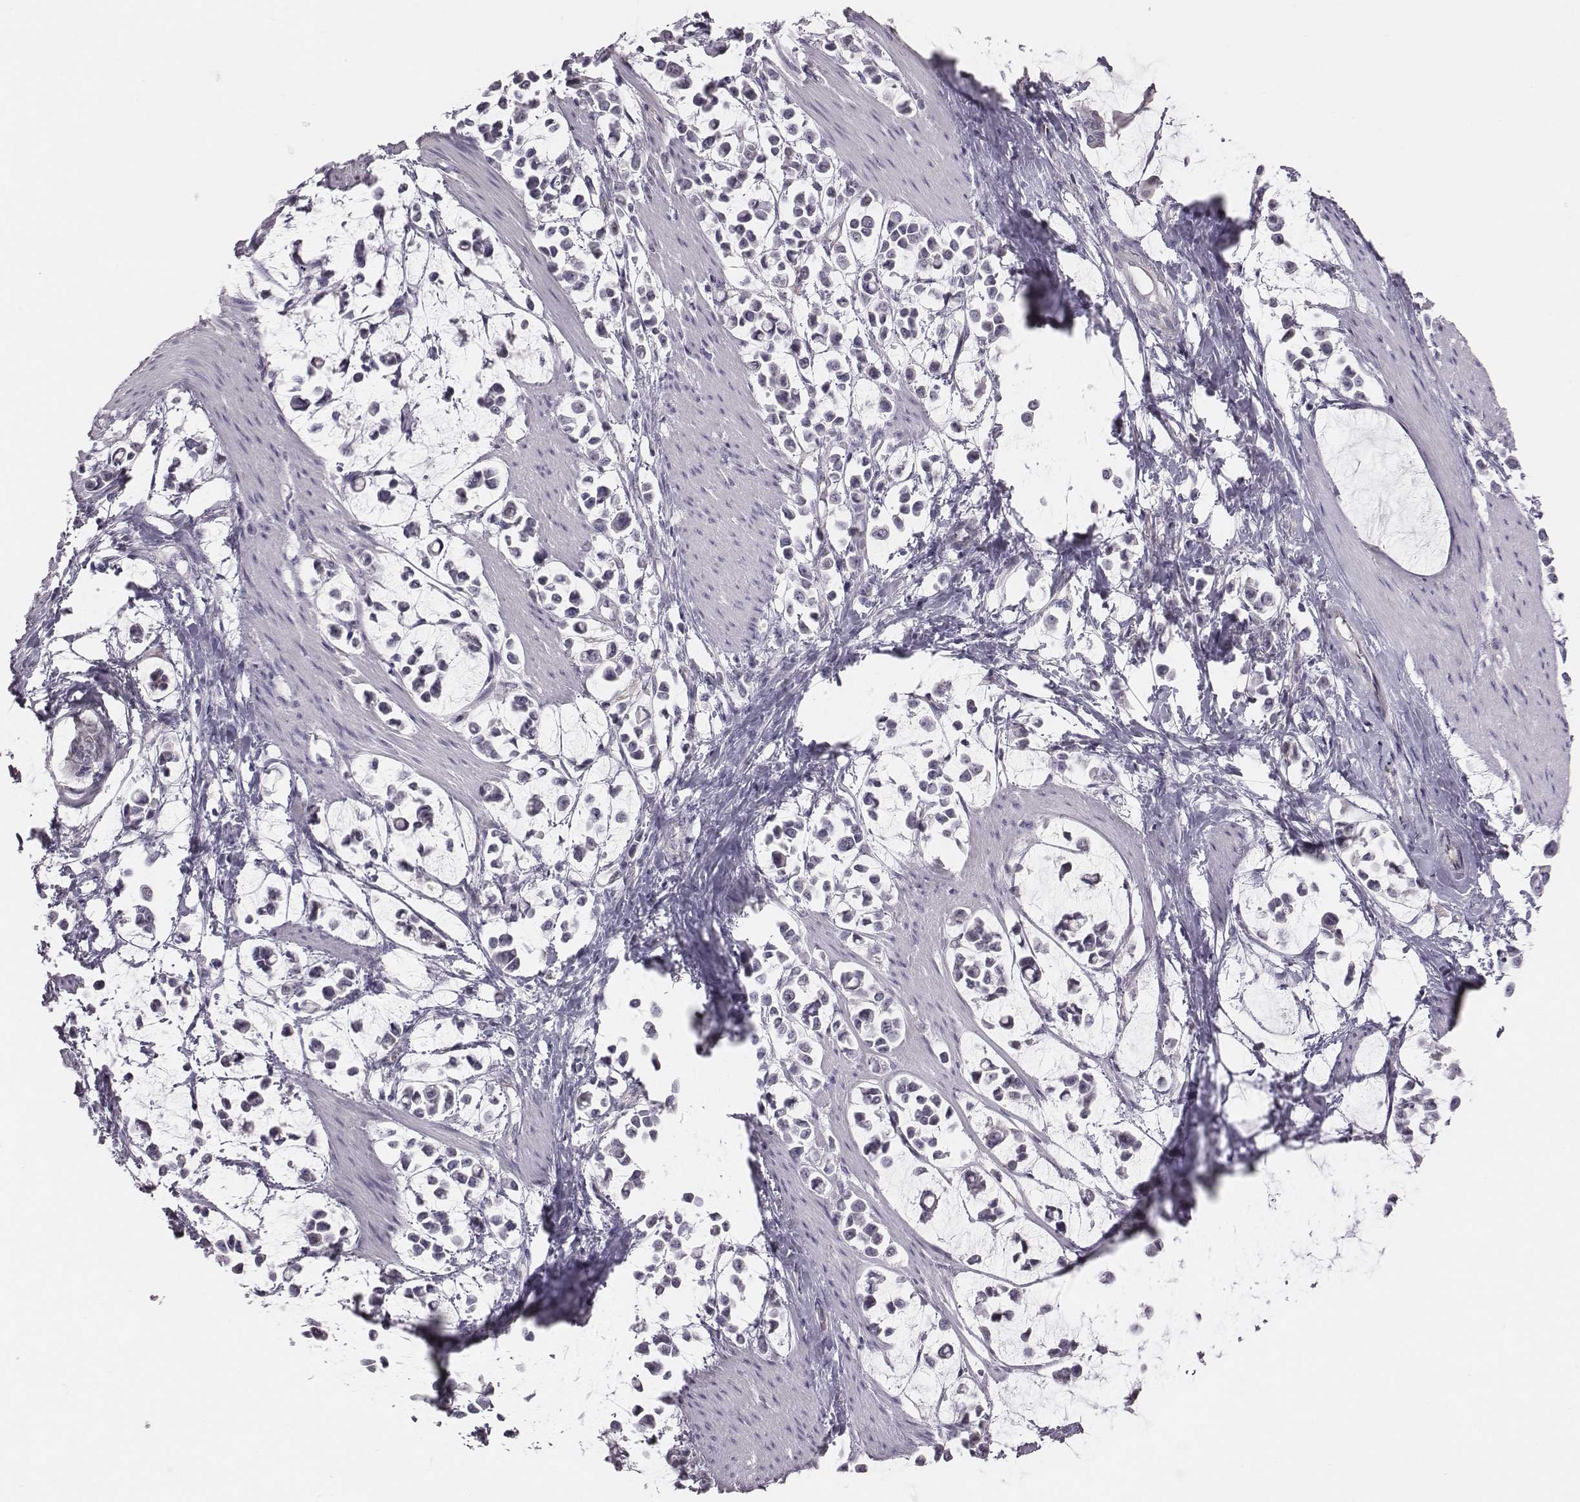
{"staining": {"intensity": "negative", "quantity": "none", "location": "none"}, "tissue": "stomach cancer", "cell_type": "Tumor cells", "image_type": "cancer", "snomed": [{"axis": "morphology", "description": "Adenocarcinoma, NOS"}, {"axis": "topography", "description": "Stomach"}], "caption": "Immunohistochemistry image of neoplastic tissue: adenocarcinoma (stomach) stained with DAB demonstrates no significant protein staining in tumor cells.", "gene": "CACNG4", "patient": {"sex": "male", "age": 82}}